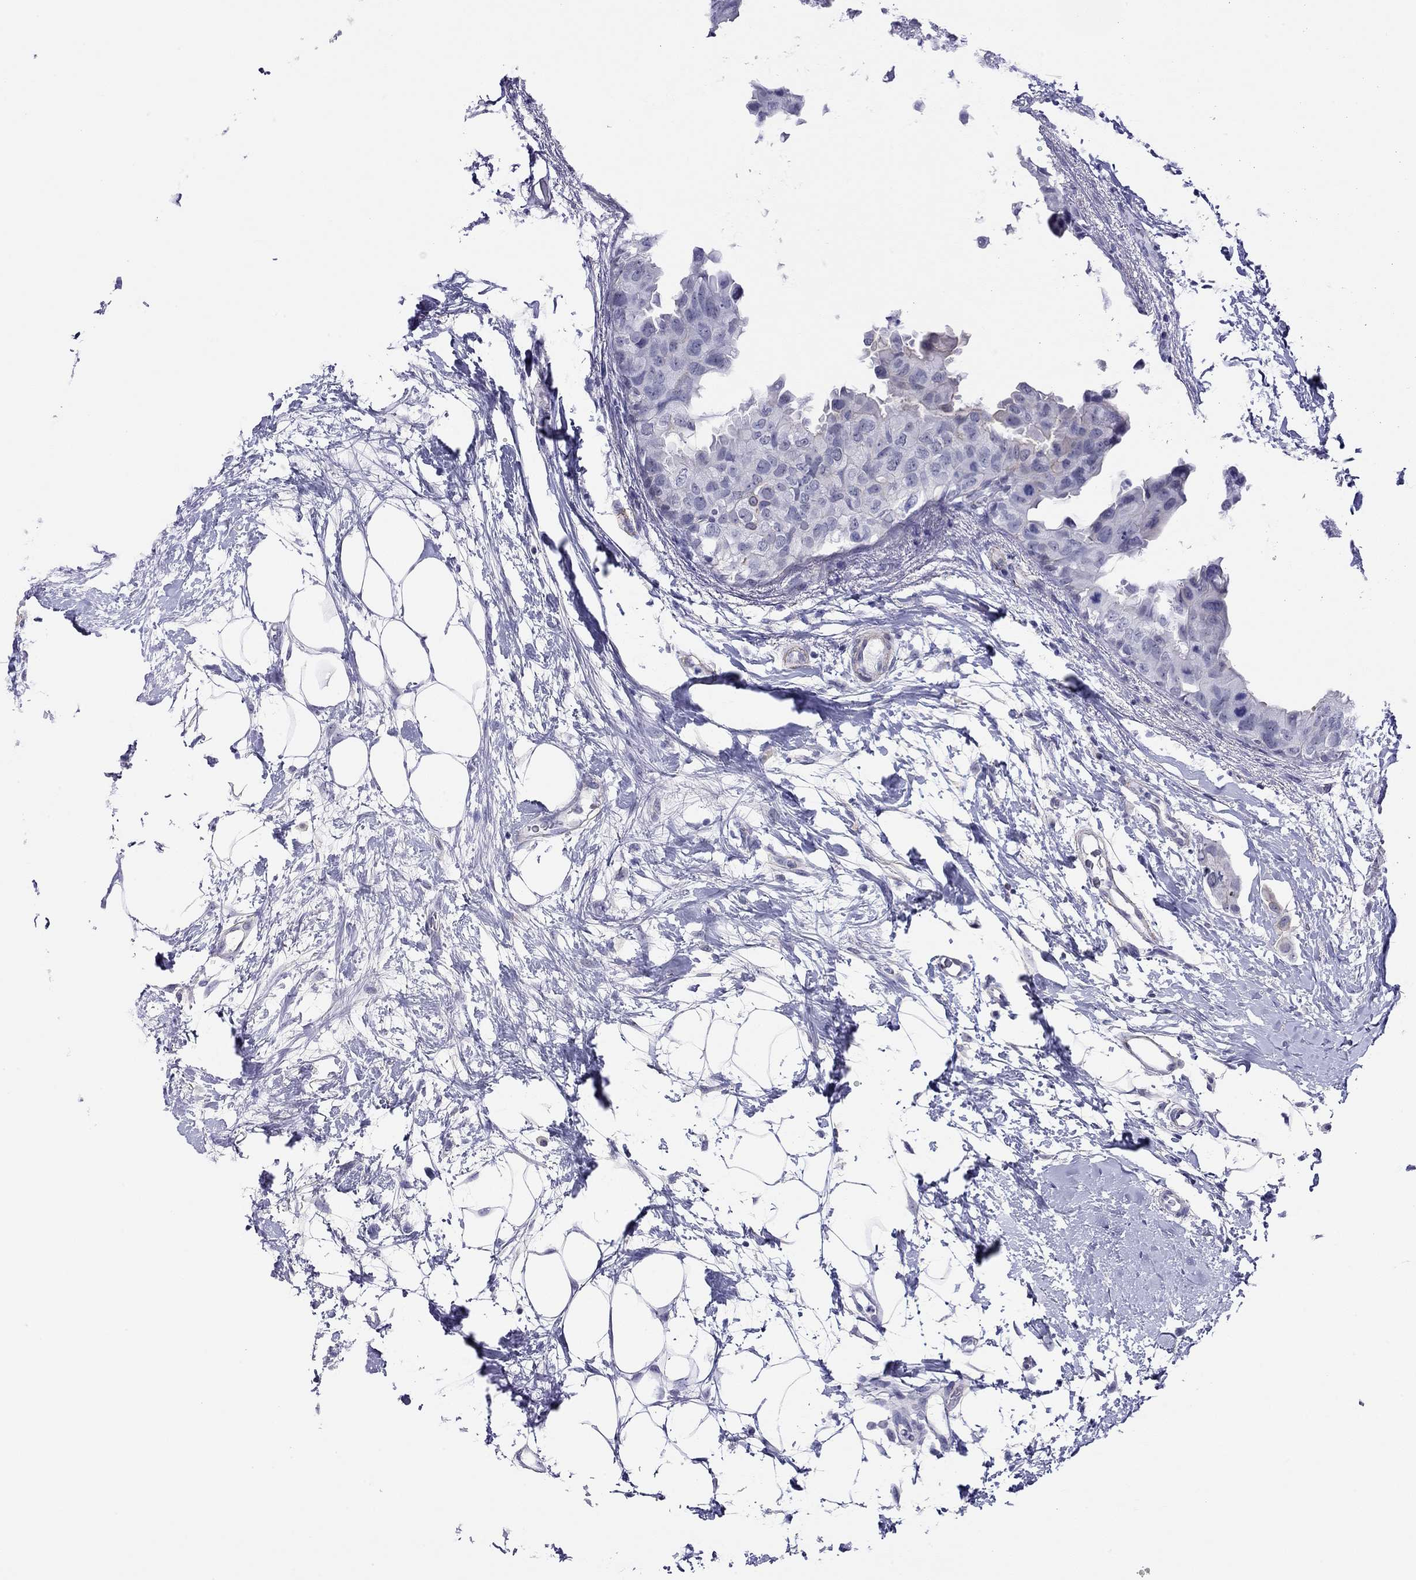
{"staining": {"intensity": "negative", "quantity": "none", "location": "none"}, "tissue": "breast cancer", "cell_type": "Tumor cells", "image_type": "cancer", "snomed": [{"axis": "morphology", "description": "Normal tissue, NOS"}, {"axis": "morphology", "description": "Duct carcinoma"}, {"axis": "topography", "description": "Breast"}], "caption": "A photomicrograph of breast cancer (invasive ductal carcinoma) stained for a protein reveals no brown staining in tumor cells. The staining is performed using DAB brown chromogen with nuclei counter-stained in using hematoxylin.", "gene": "MYMX", "patient": {"sex": "female", "age": 40}}